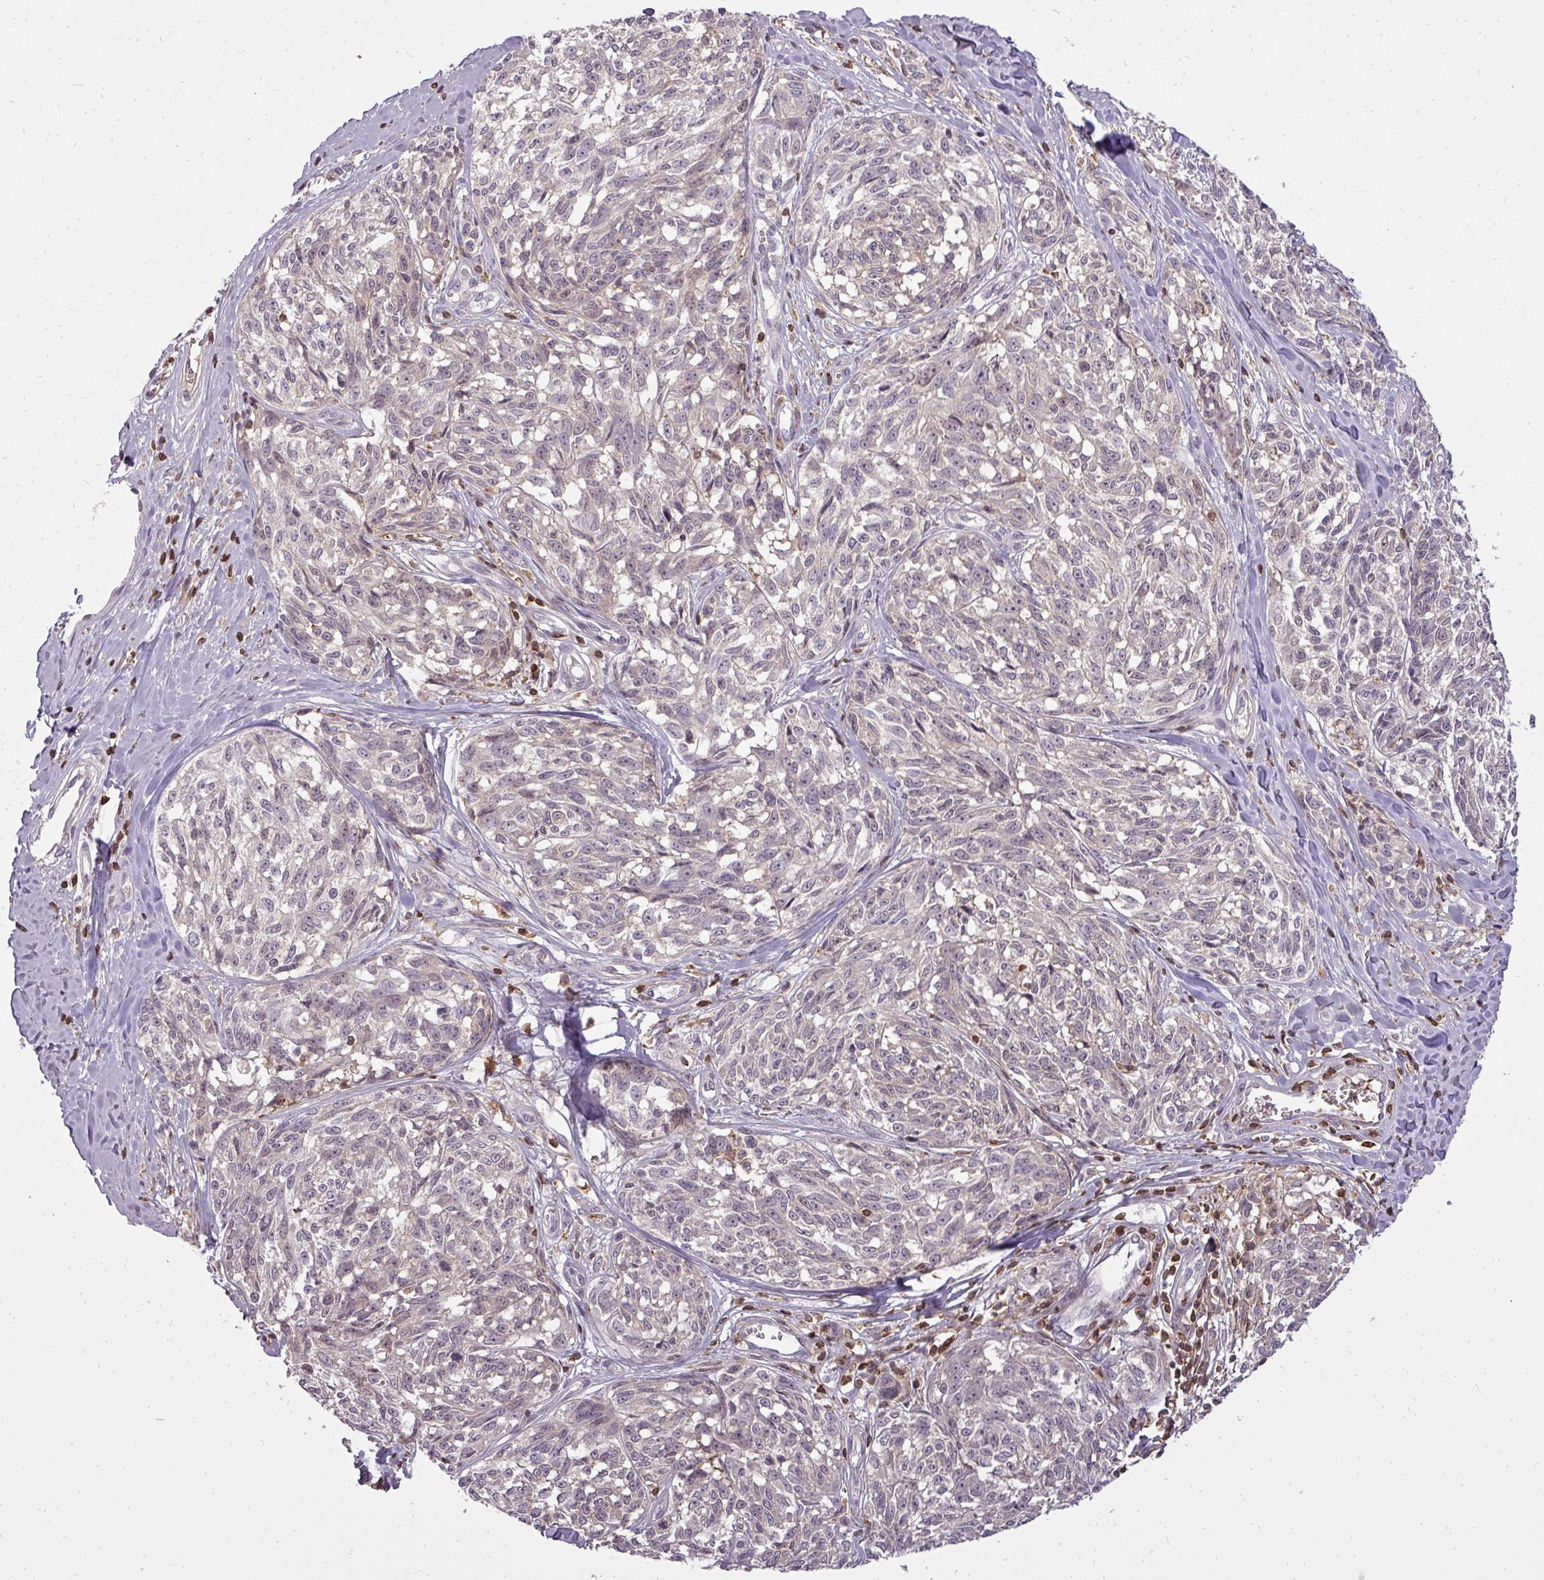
{"staining": {"intensity": "negative", "quantity": "none", "location": "none"}, "tissue": "melanoma", "cell_type": "Tumor cells", "image_type": "cancer", "snomed": [{"axis": "morphology", "description": "Normal tissue, NOS"}, {"axis": "morphology", "description": "Malignant melanoma, NOS"}, {"axis": "topography", "description": "Skin"}], "caption": "IHC of human malignant melanoma exhibits no staining in tumor cells. Nuclei are stained in blue.", "gene": "STK4", "patient": {"sex": "female", "age": 64}}